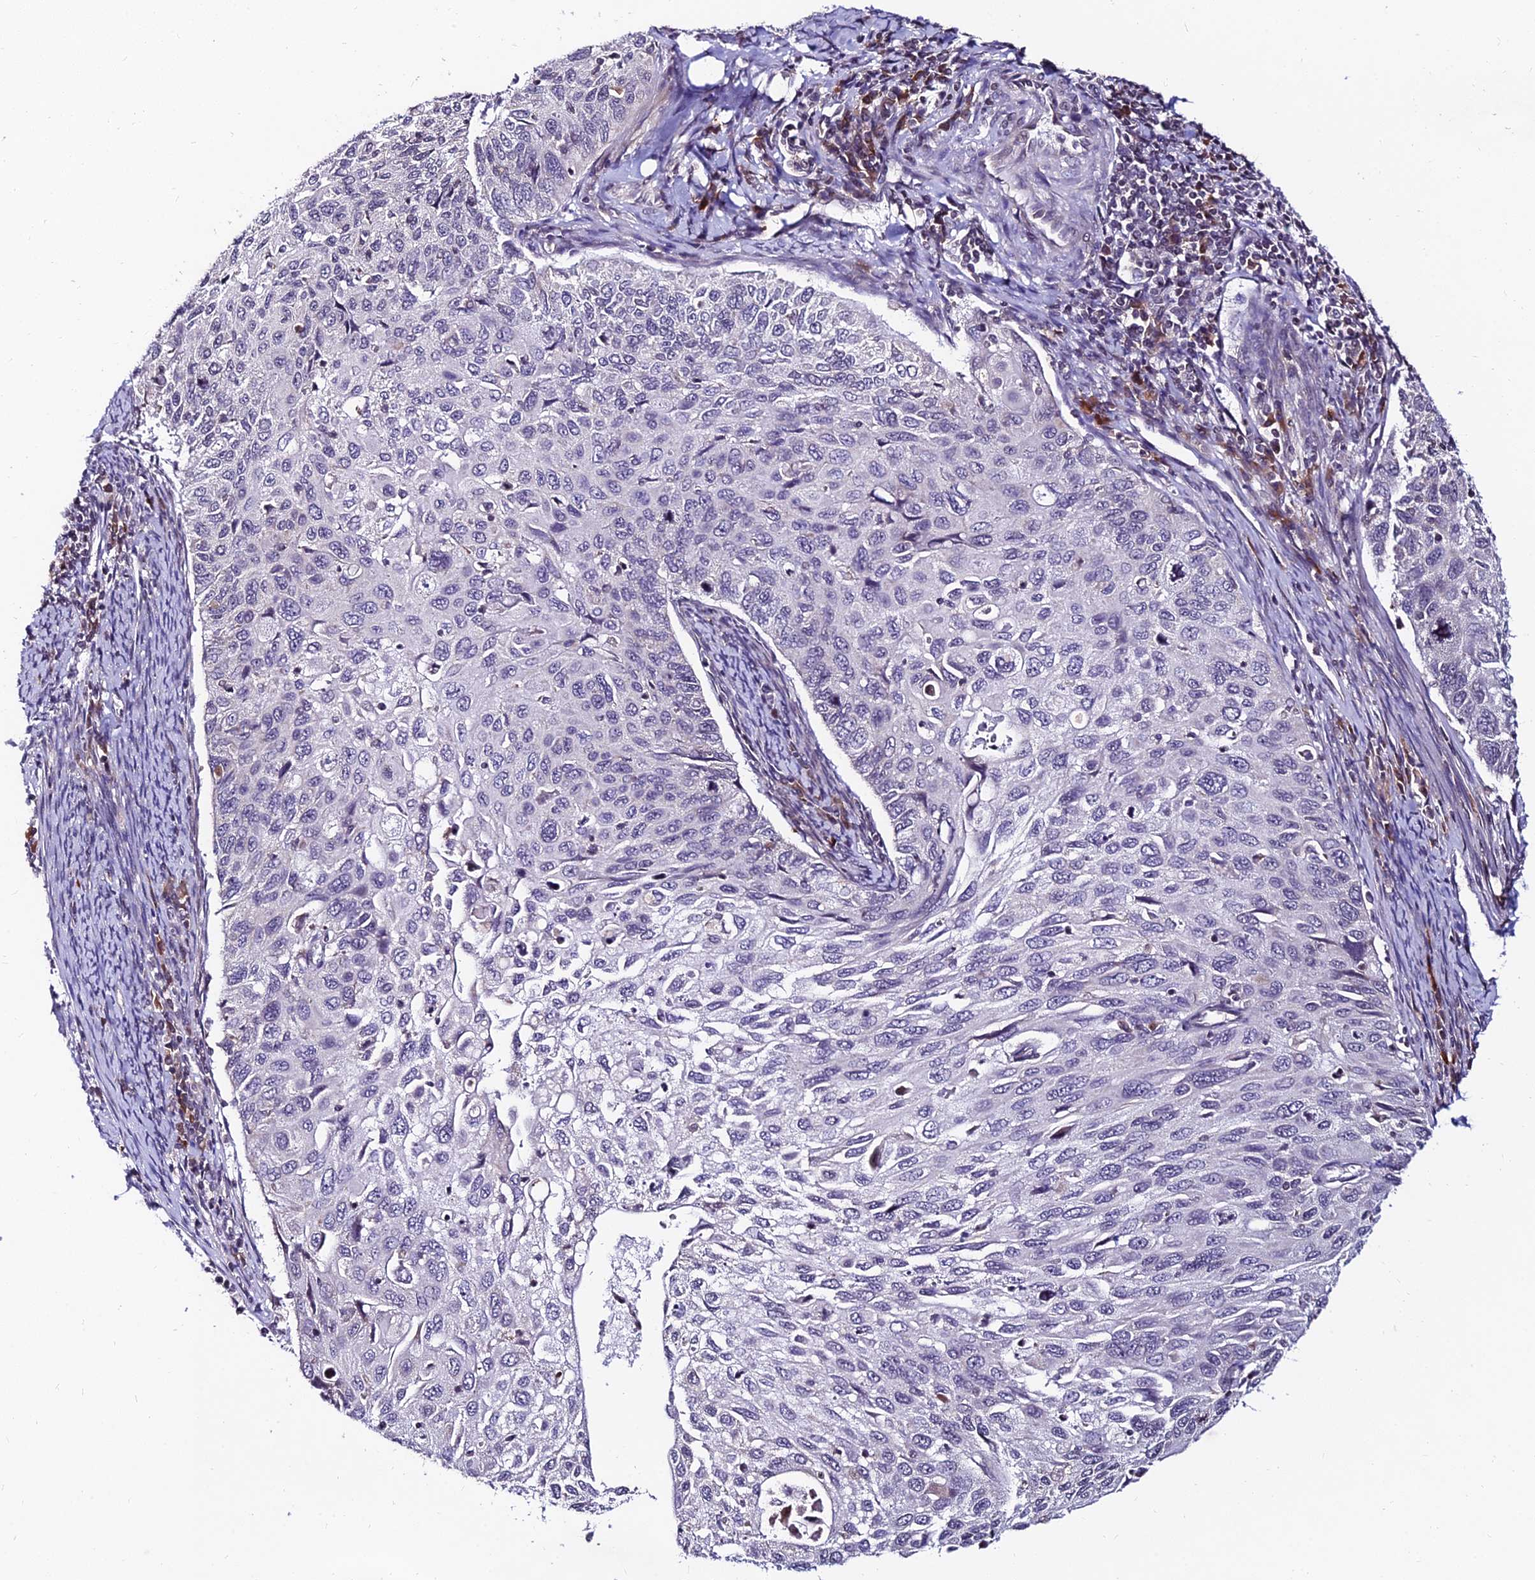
{"staining": {"intensity": "negative", "quantity": "none", "location": "none"}, "tissue": "cervical cancer", "cell_type": "Tumor cells", "image_type": "cancer", "snomed": [{"axis": "morphology", "description": "Squamous cell carcinoma, NOS"}, {"axis": "topography", "description": "Cervix"}], "caption": "Tumor cells show no significant protein expression in cervical cancer.", "gene": "CDNF", "patient": {"sex": "female", "age": 70}}